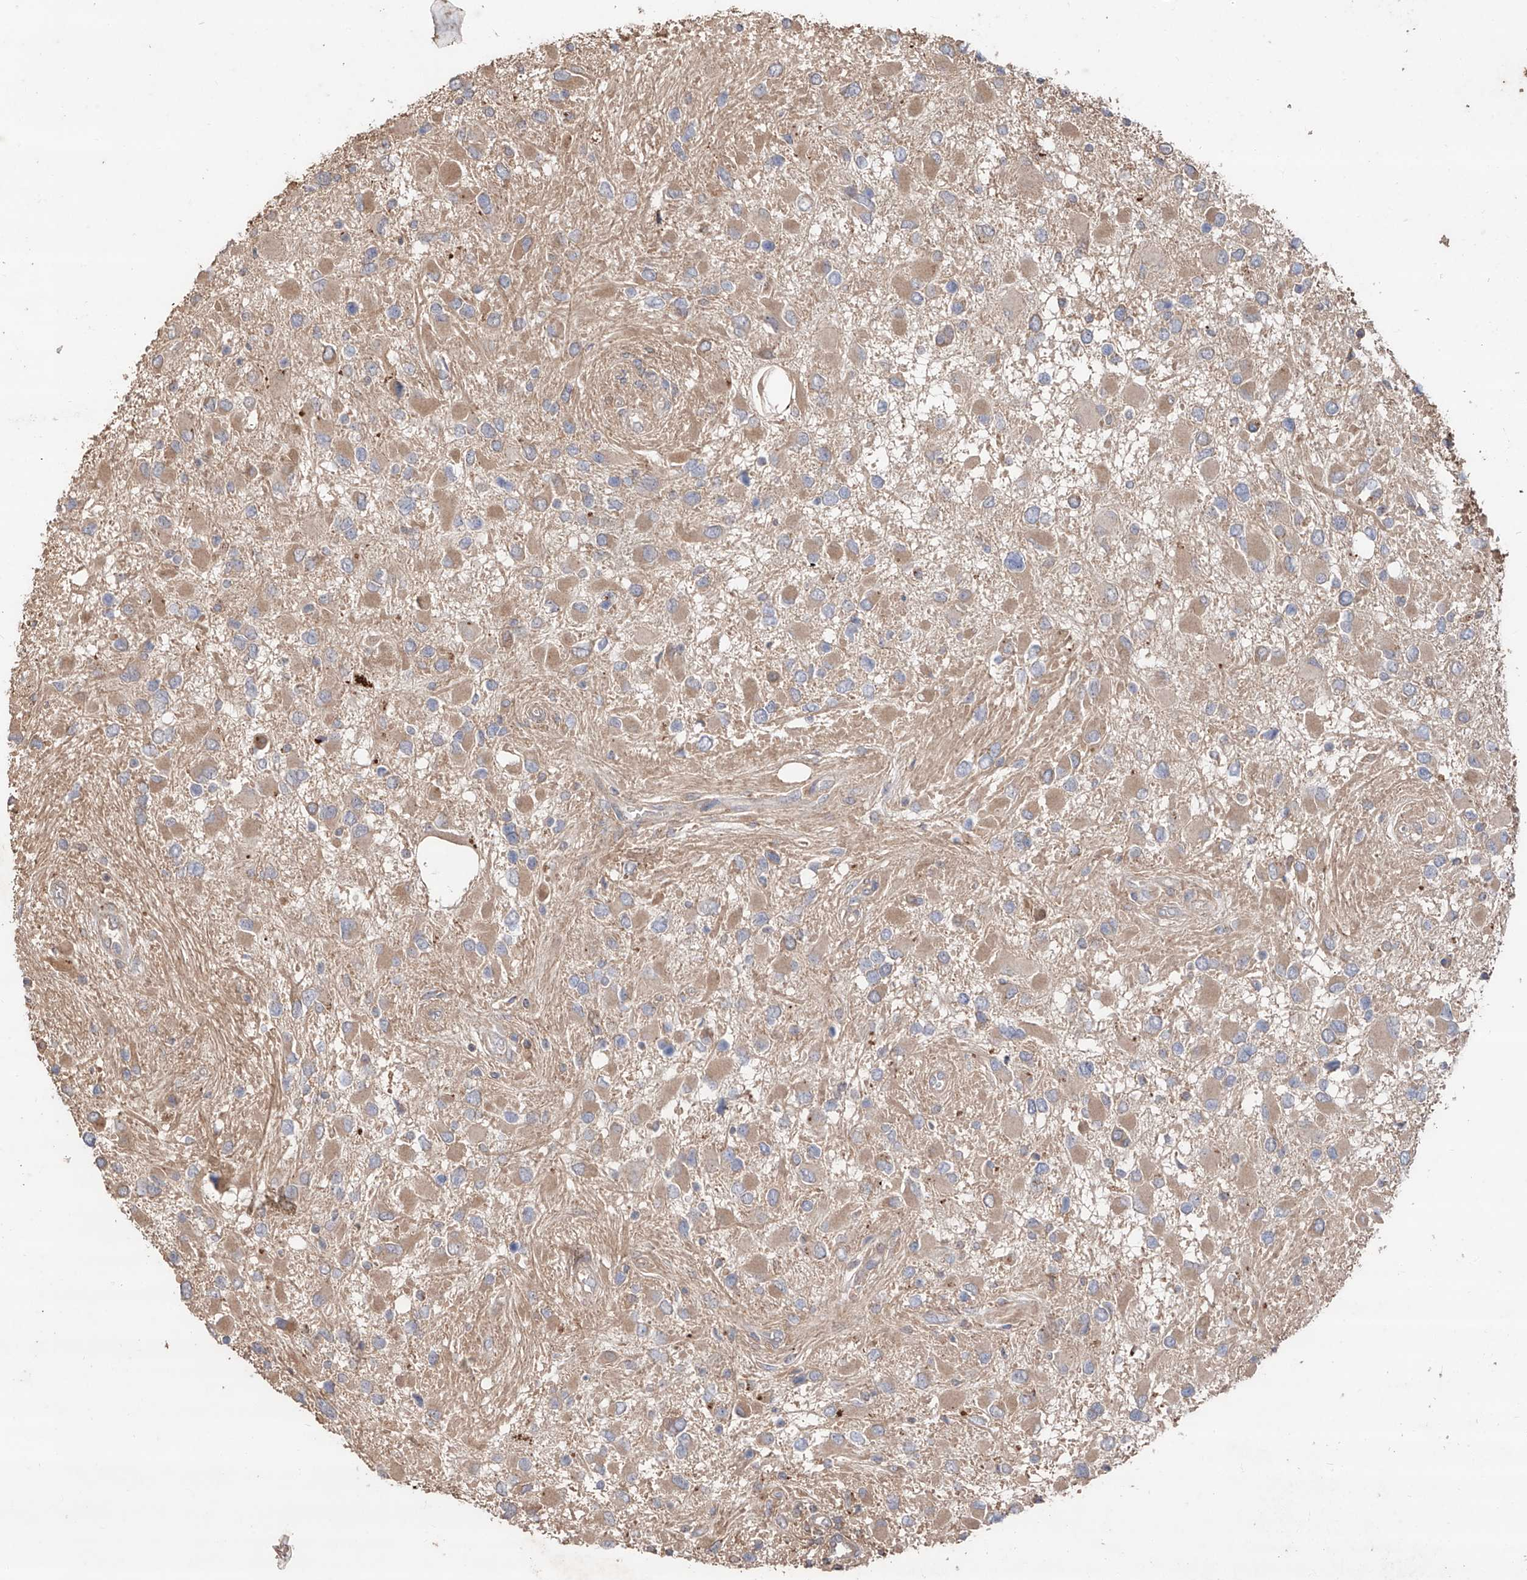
{"staining": {"intensity": "weak", "quantity": "25%-75%", "location": "cytoplasmic/membranous"}, "tissue": "glioma", "cell_type": "Tumor cells", "image_type": "cancer", "snomed": [{"axis": "morphology", "description": "Glioma, malignant, High grade"}, {"axis": "topography", "description": "Brain"}], "caption": "Weak cytoplasmic/membranous protein staining is present in approximately 25%-75% of tumor cells in malignant high-grade glioma.", "gene": "EDN1", "patient": {"sex": "male", "age": 53}}